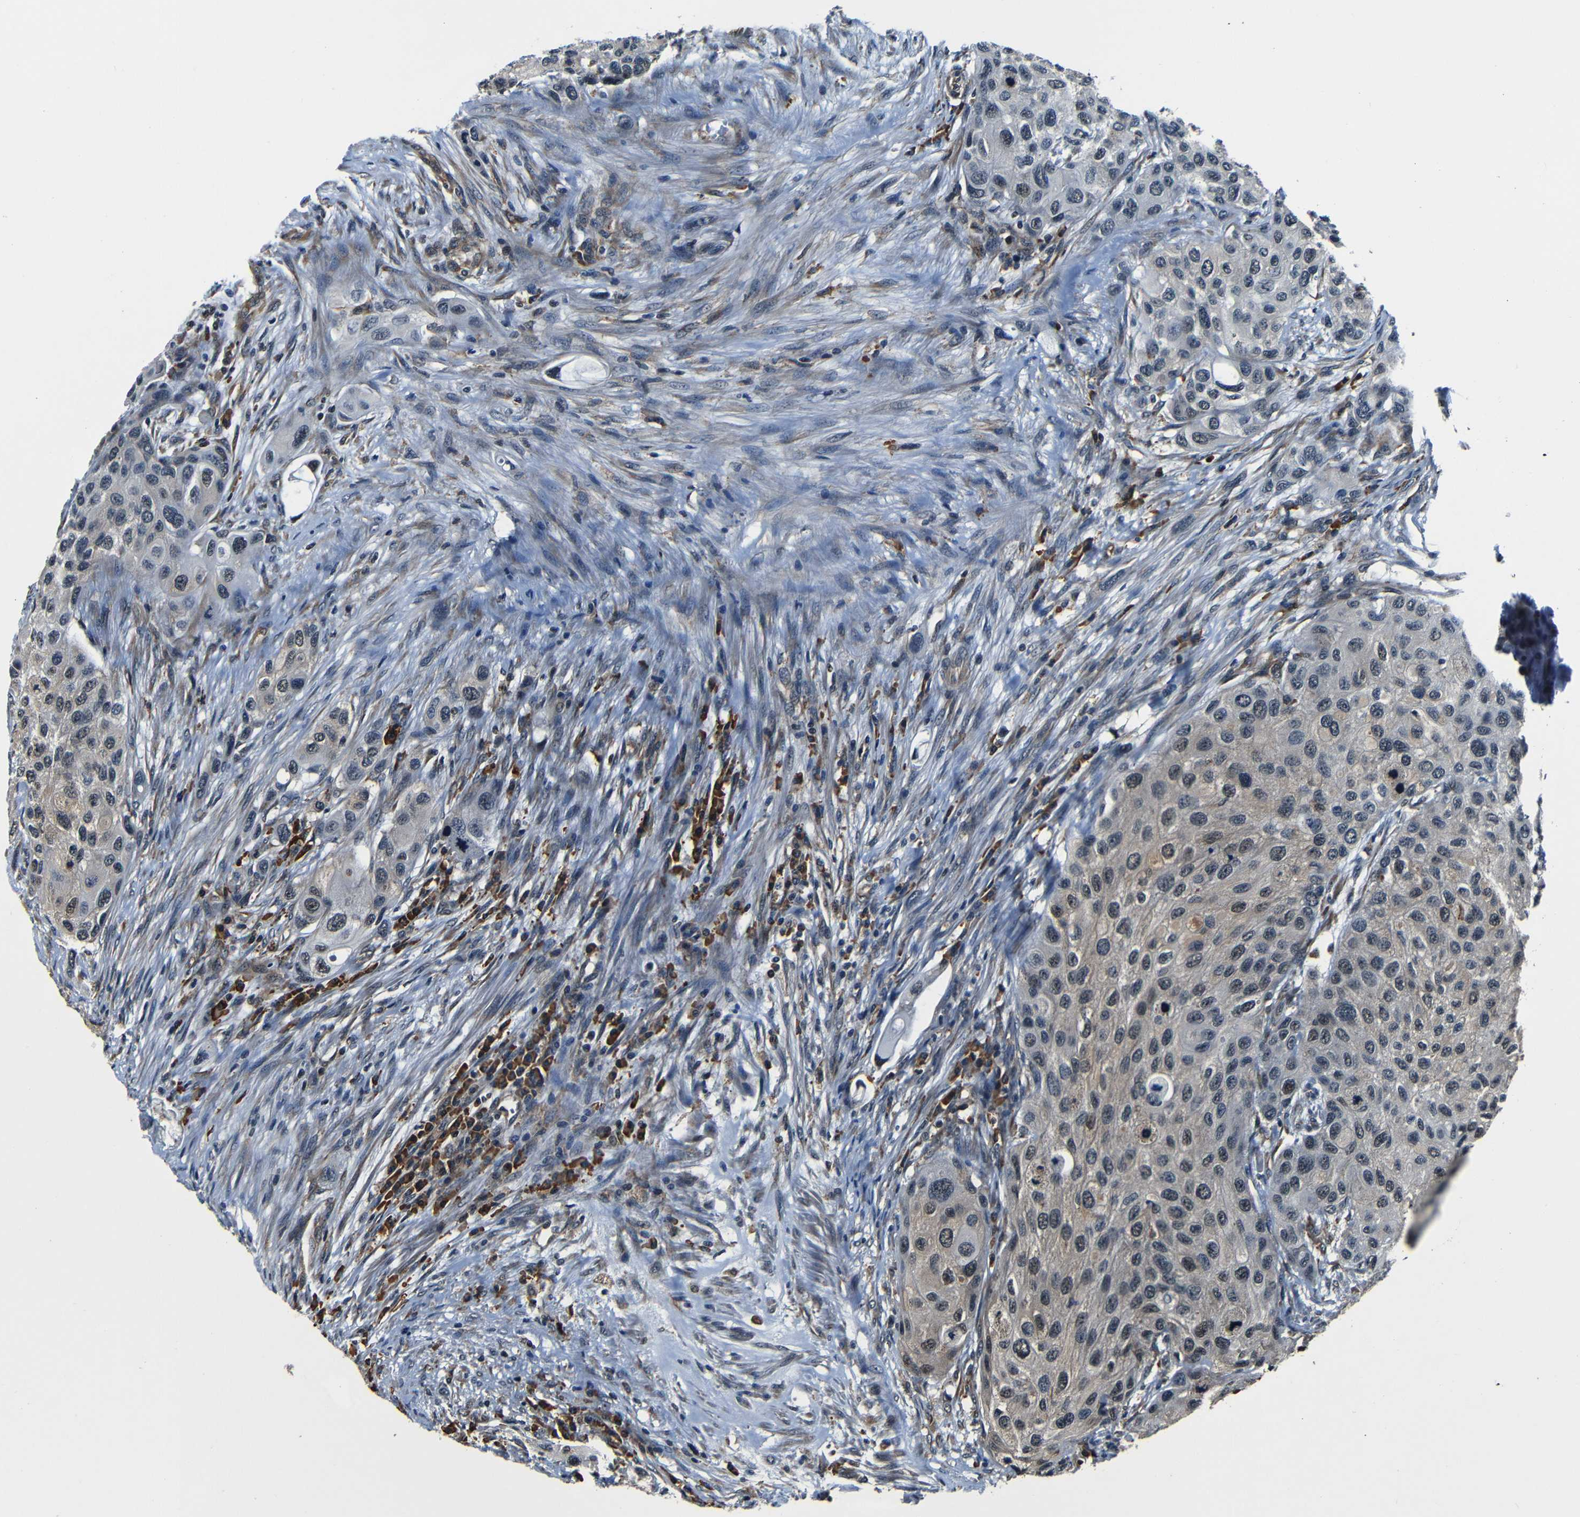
{"staining": {"intensity": "weak", "quantity": "<25%", "location": "cytoplasmic/membranous,nuclear"}, "tissue": "urothelial cancer", "cell_type": "Tumor cells", "image_type": "cancer", "snomed": [{"axis": "morphology", "description": "Urothelial carcinoma, High grade"}, {"axis": "topography", "description": "Urinary bladder"}], "caption": "Histopathology image shows no significant protein staining in tumor cells of urothelial cancer.", "gene": "NCBP3", "patient": {"sex": "female", "age": 56}}